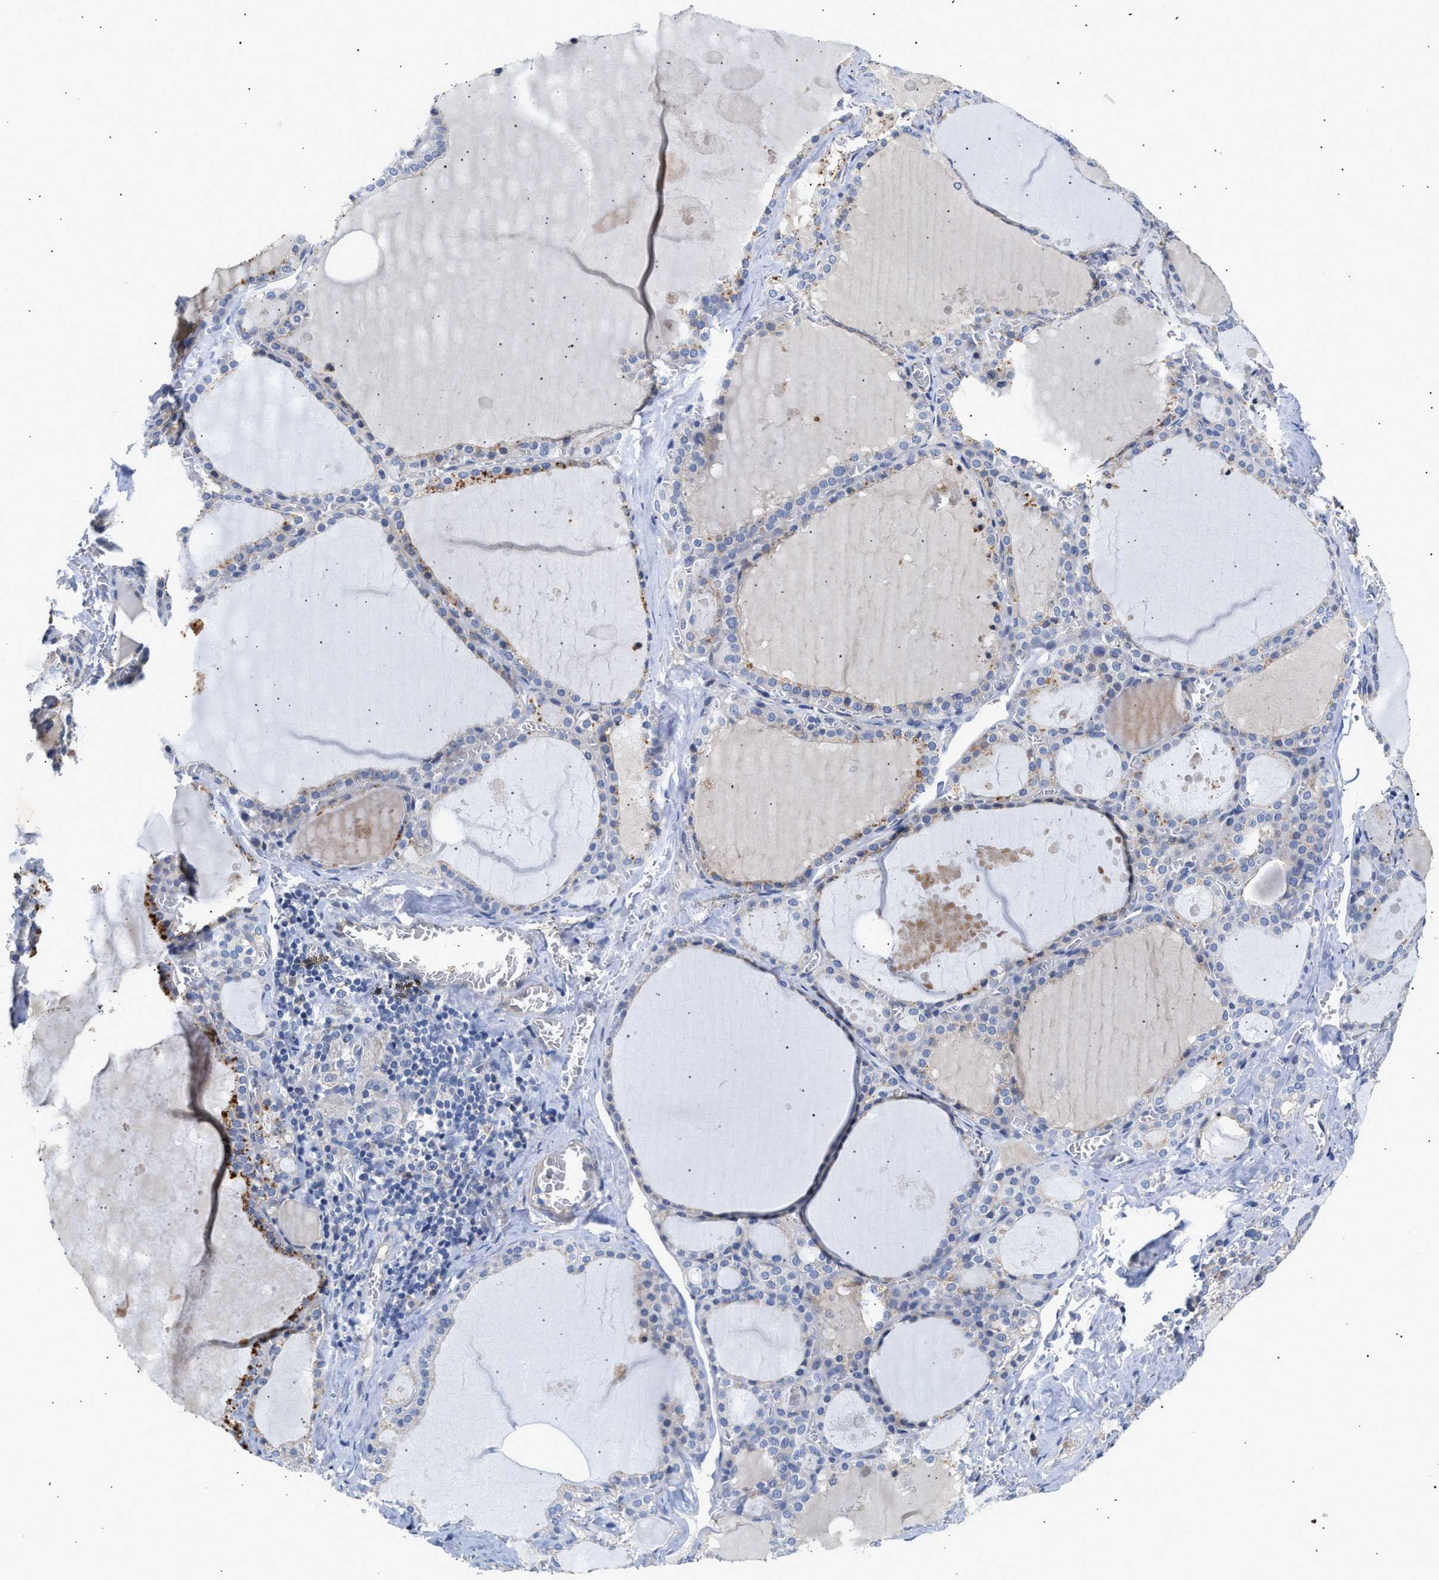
{"staining": {"intensity": "moderate", "quantity": "<25%", "location": "cytoplasmic/membranous"}, "tissue": "thyroid gland", "cell_type": "Glandular cells", "image_type": "normal", "snomed": [{"axis": "morphology", "description": "Normal tissue, NOS"}, {"axis": "topography", "description": "Thyroid gland"}], "caption": "The image exhibits immunohistochemical staining of benign thyroid gland. There is moderate cytoplasmic/membranous positivity is present in about <25% of glandular cells.", "gene": "CCDC146", "patient": {"sex": "male", "age": 56}}